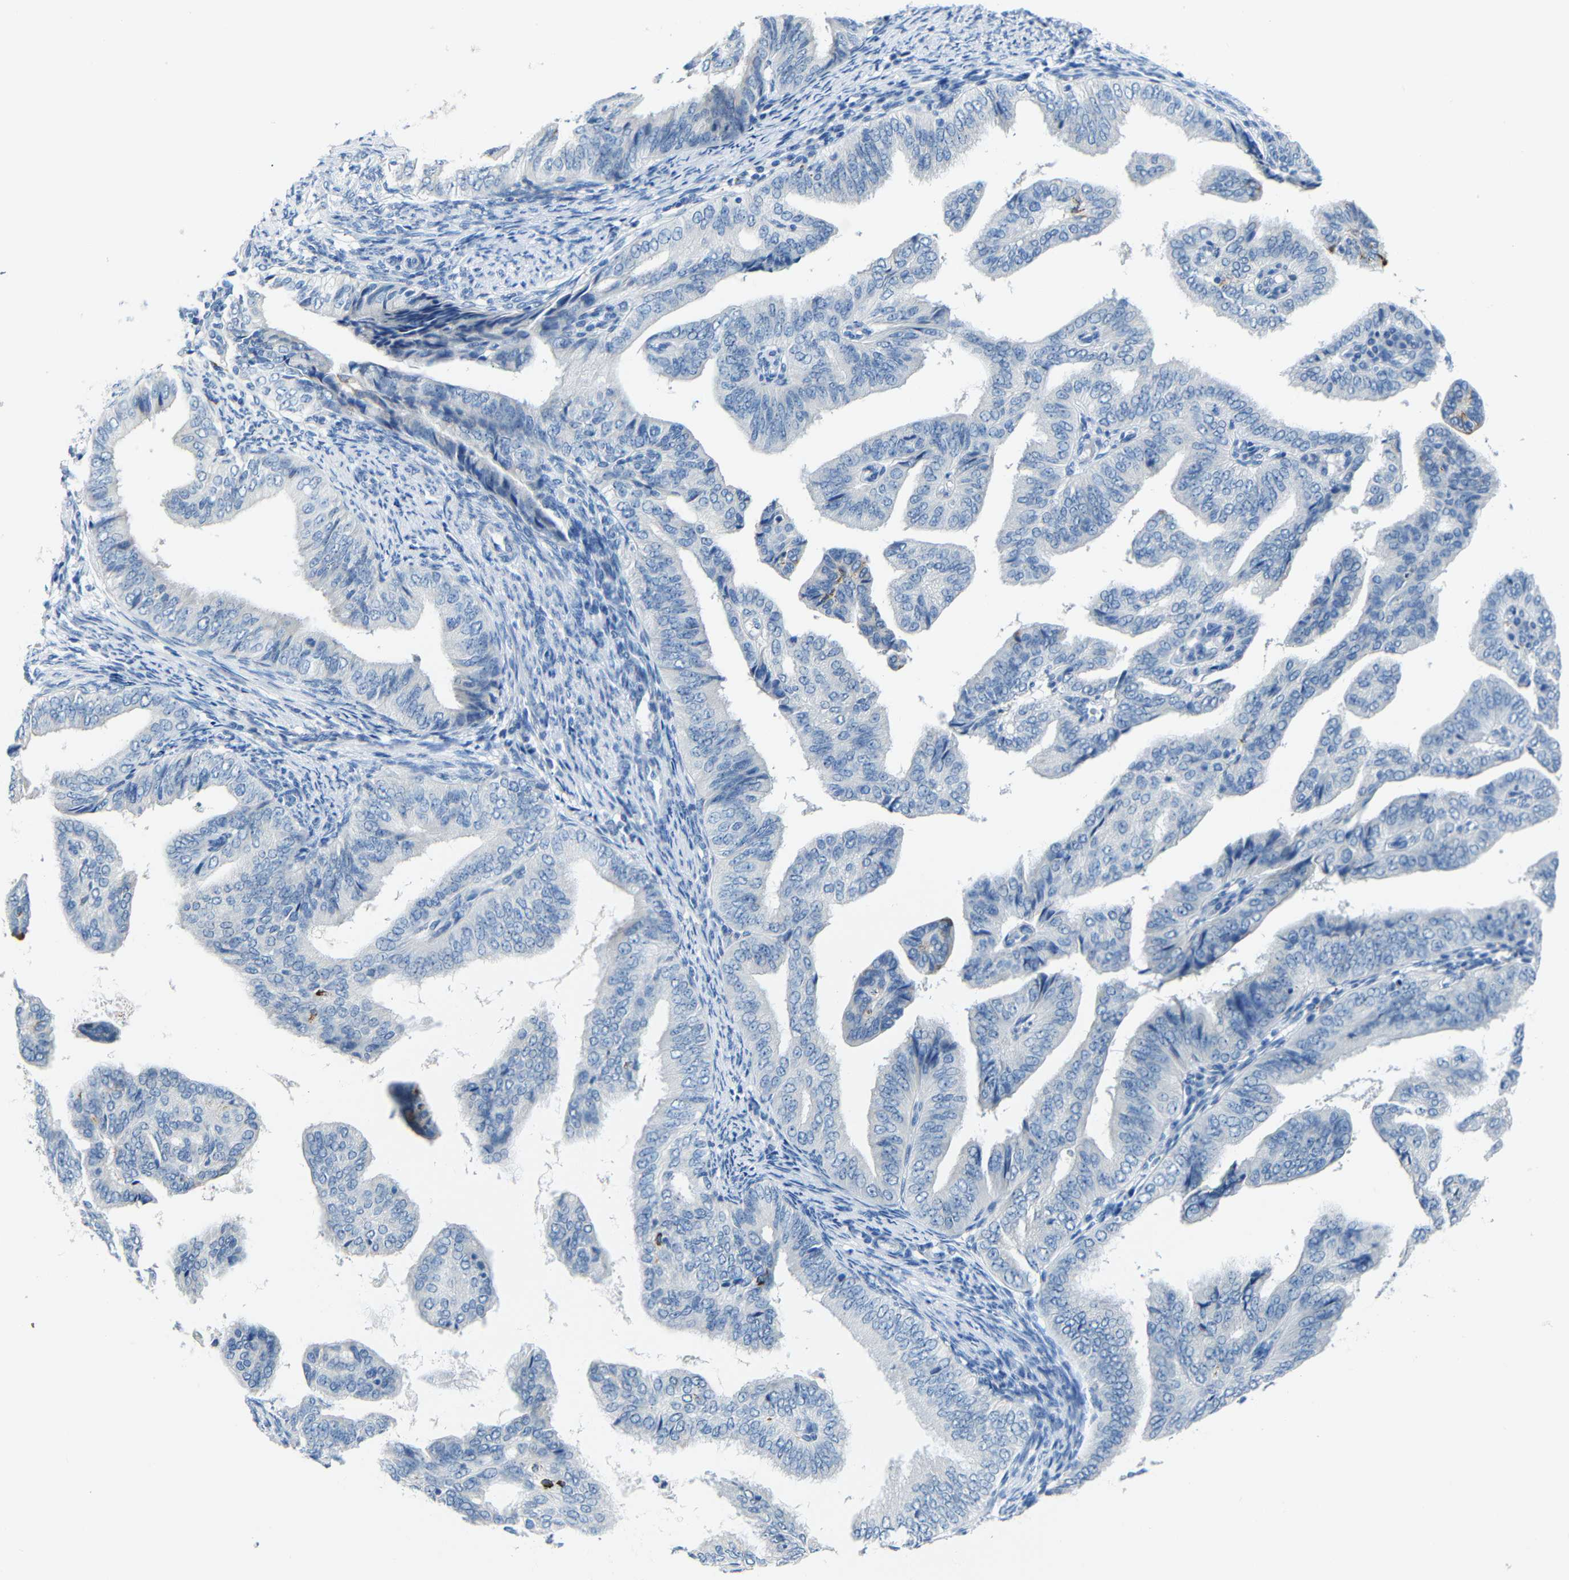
{"staining": {"intensity": "negative", "quantity": "none", "location": "none"}, "tissue": "endometrial cancer", "cell_type": "Tumor cells", "image_type": "cancer", "snomed": [{"axis": "morphology", "description": "Adenocarcinoma, NOS"}, {"axis": "topography", "description": "Endometrium"}], "caption": "Immunohistochemistry (IHC) image of endometrial cancer (adenocarcinoma) stained for a protein (brown), which demonstrates no staining in tumor cells. (DAB immunohistochemistry, high magnification).", "gene": "C15orf48", "patient": {"sex": "female", "age": 58}}